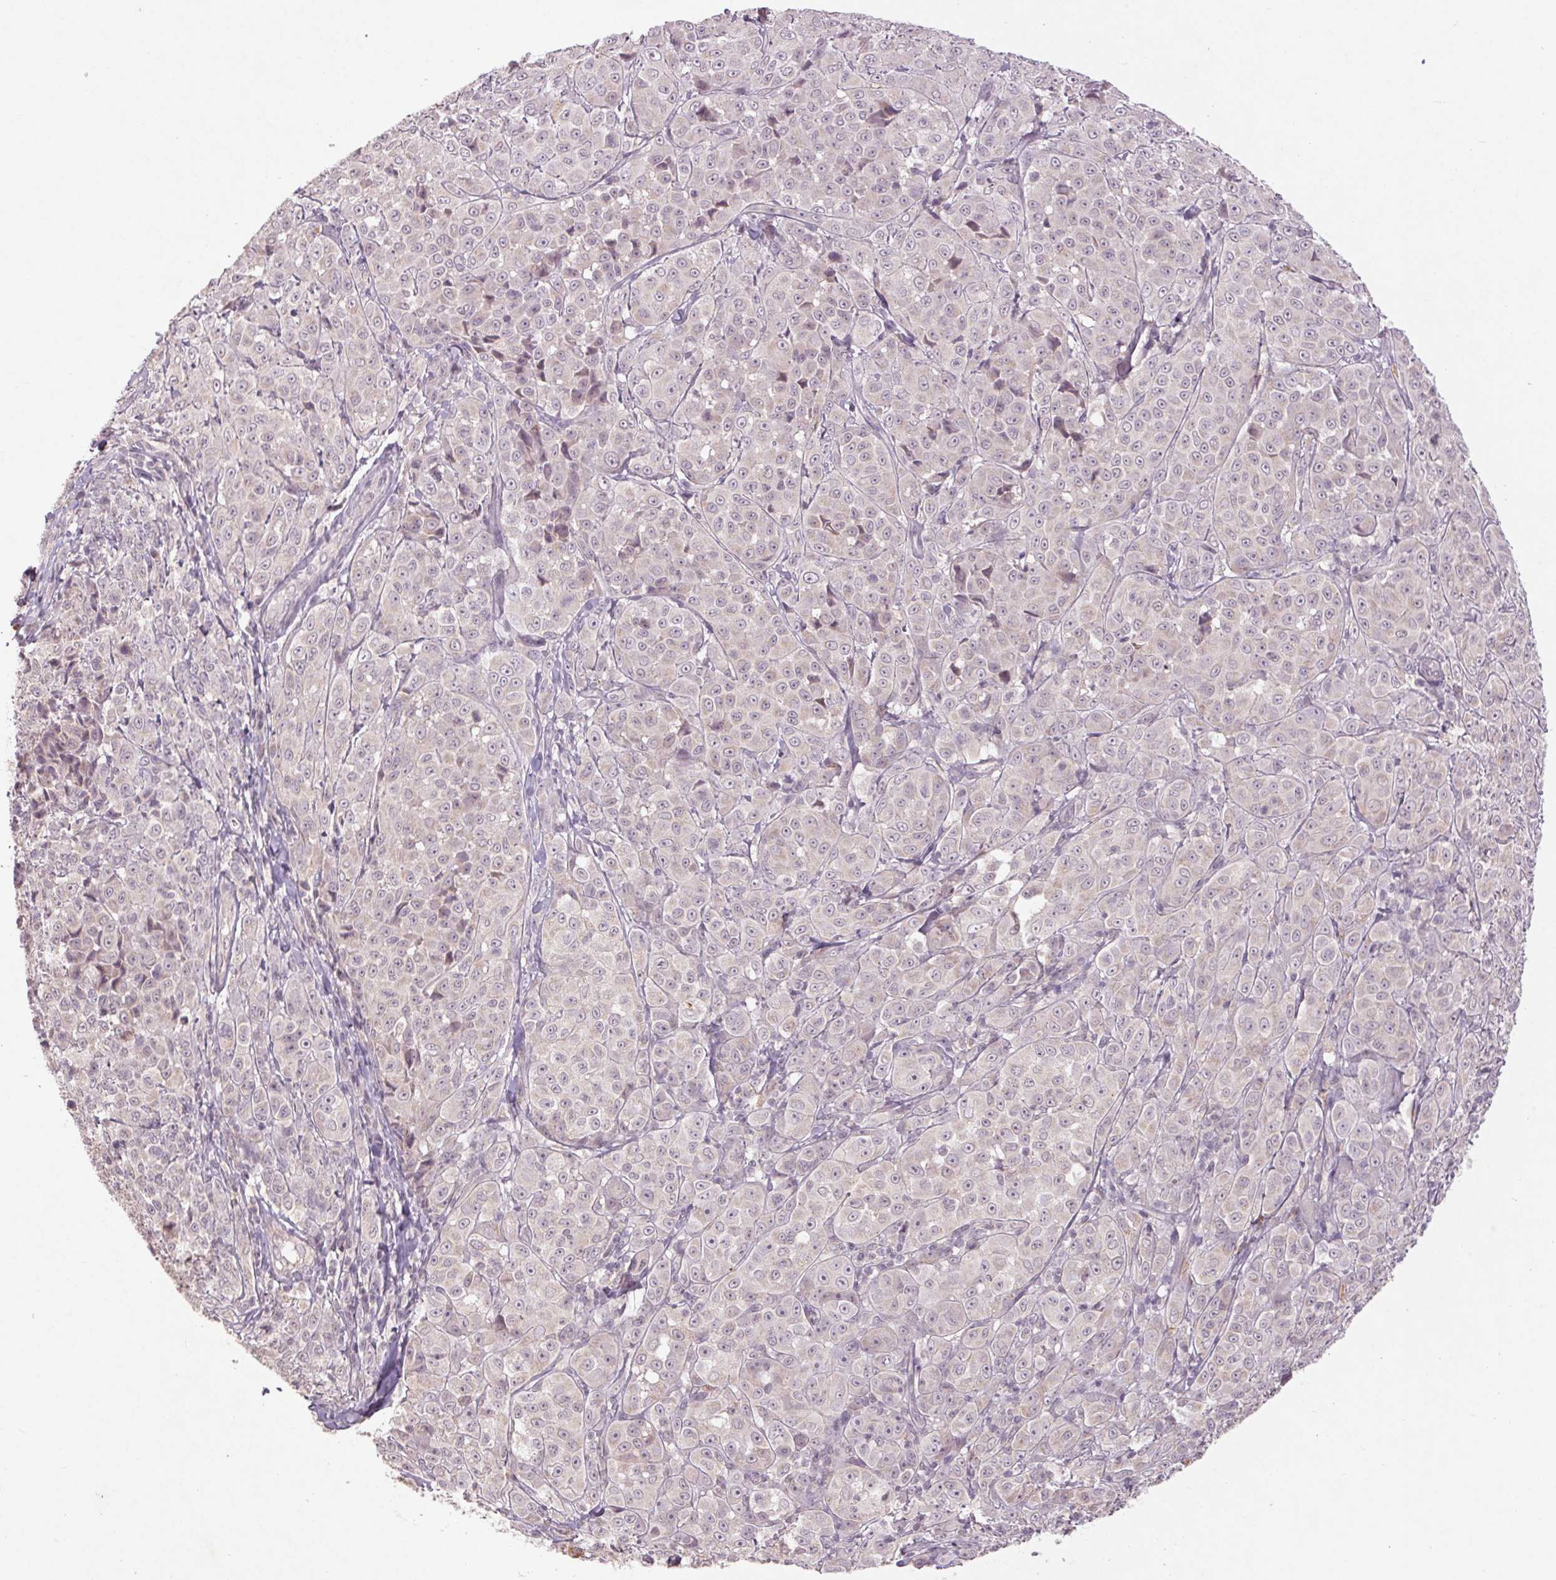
{"staining": {"intensity": "weak", "quantity": "<25%", "location": "cytoplasmic/membranous,nuclear"}, "tissue": "melanoma", "cell_type": "Tumor cells", "image_type": "cancer", "snomed": [{"axis": "morphology", "description": "Malignant melanoma, NOS"}, {"axis": "topography", "description": "Skin"}], "caption": "Melanoma stained for a protein using IHC shows no positivity tumor cells.", "gene": "KLRC3", "patient": {"sex": "male", "age": 89}}